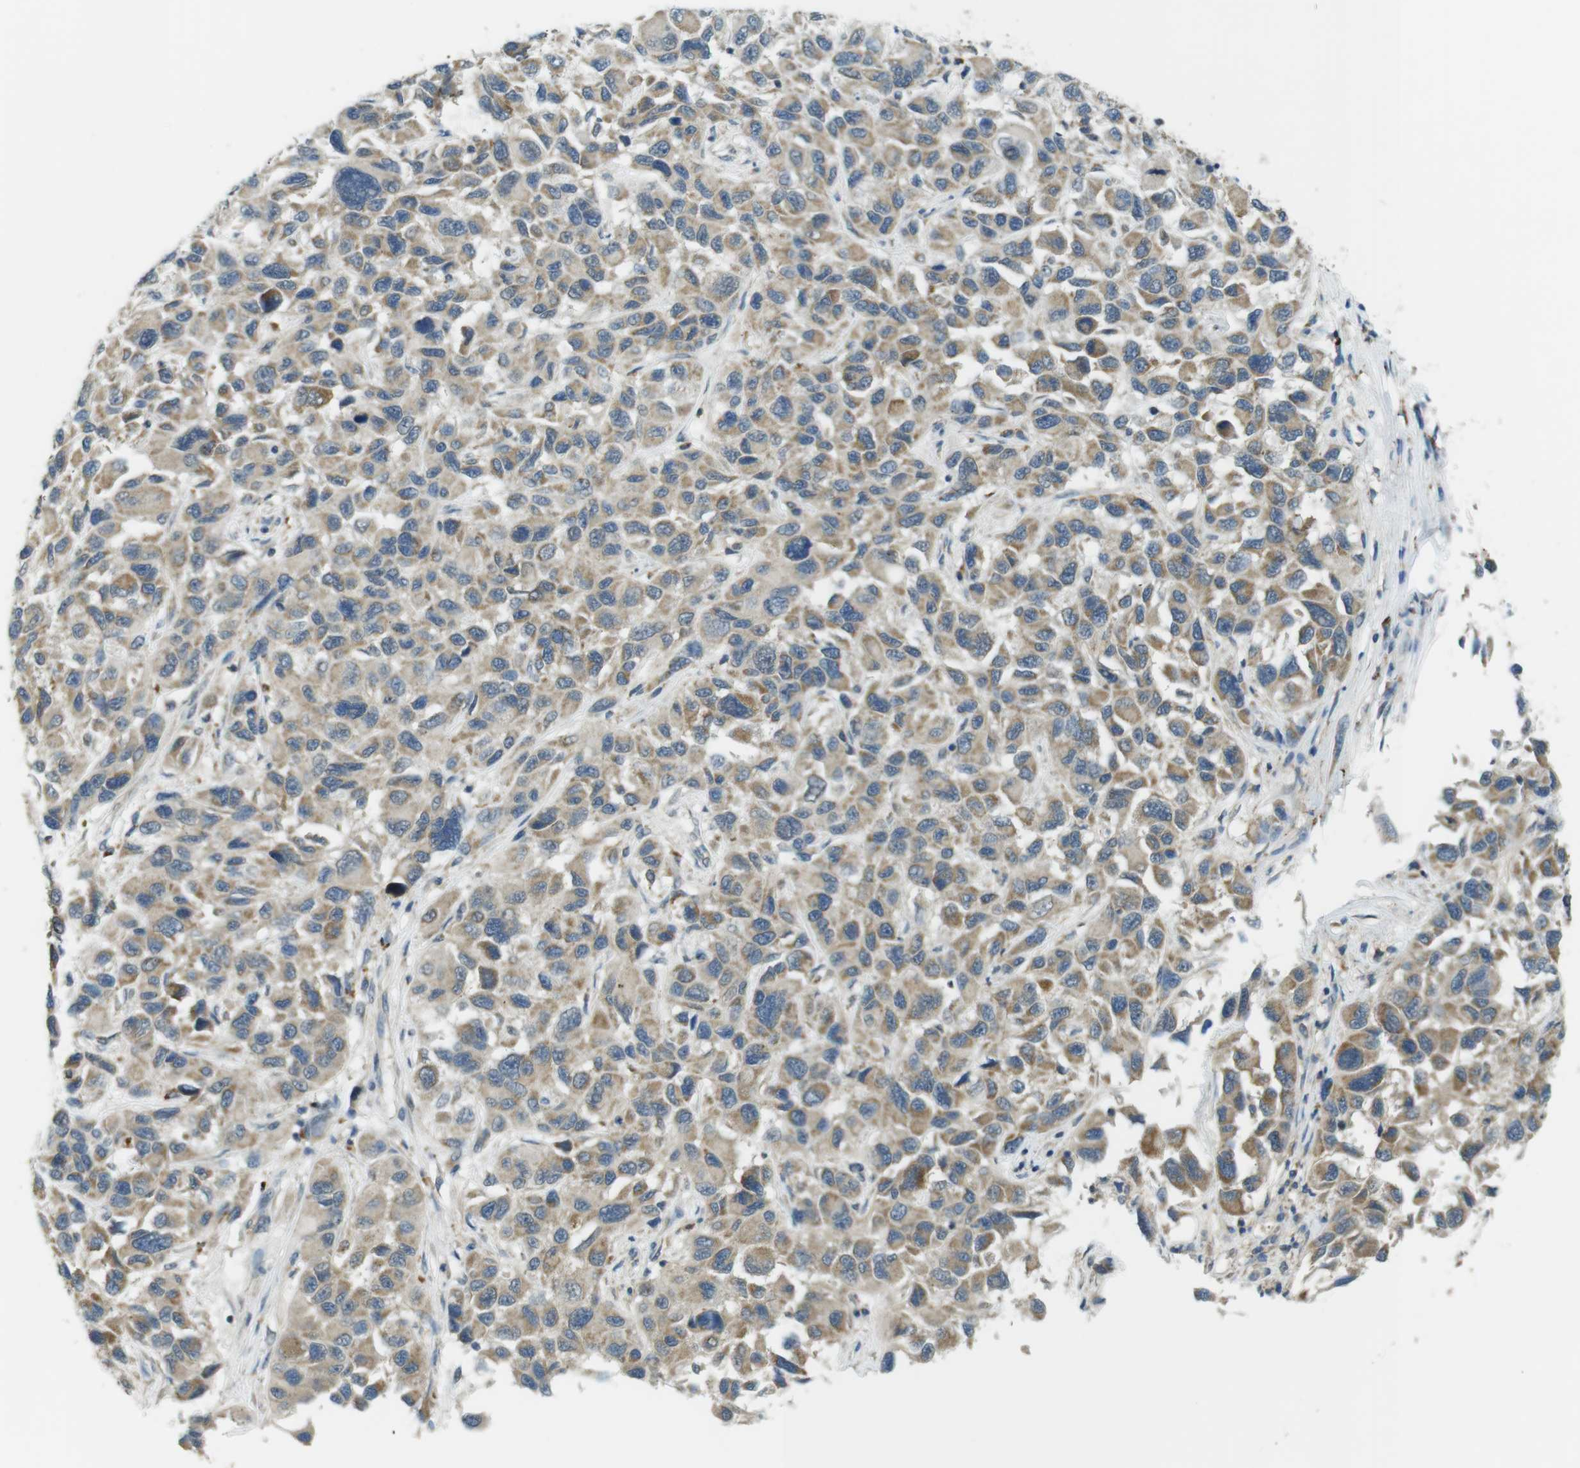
{"staining": {"intensity": "moderate", "quantity": "25%-75%", "location": "cytoplasmic/membranous"}, "tissue": "melanoma", "cell_type": "Tumor cells", "image_type": "cancer", "snomed": [{"axis": "morphology", "description": "Malignant melanoma, NOS"}, {"axis": "topography", "description": "Skin"}], "caption": "This is a histology image of immunohistochemistry (IHC) staining of malignant melanoma, which shows moderate staining in the cytoplasmic/membranous of tumor cells.", "gene": "BRI3BP", "patient": {"sex": "male", "age": 53}}